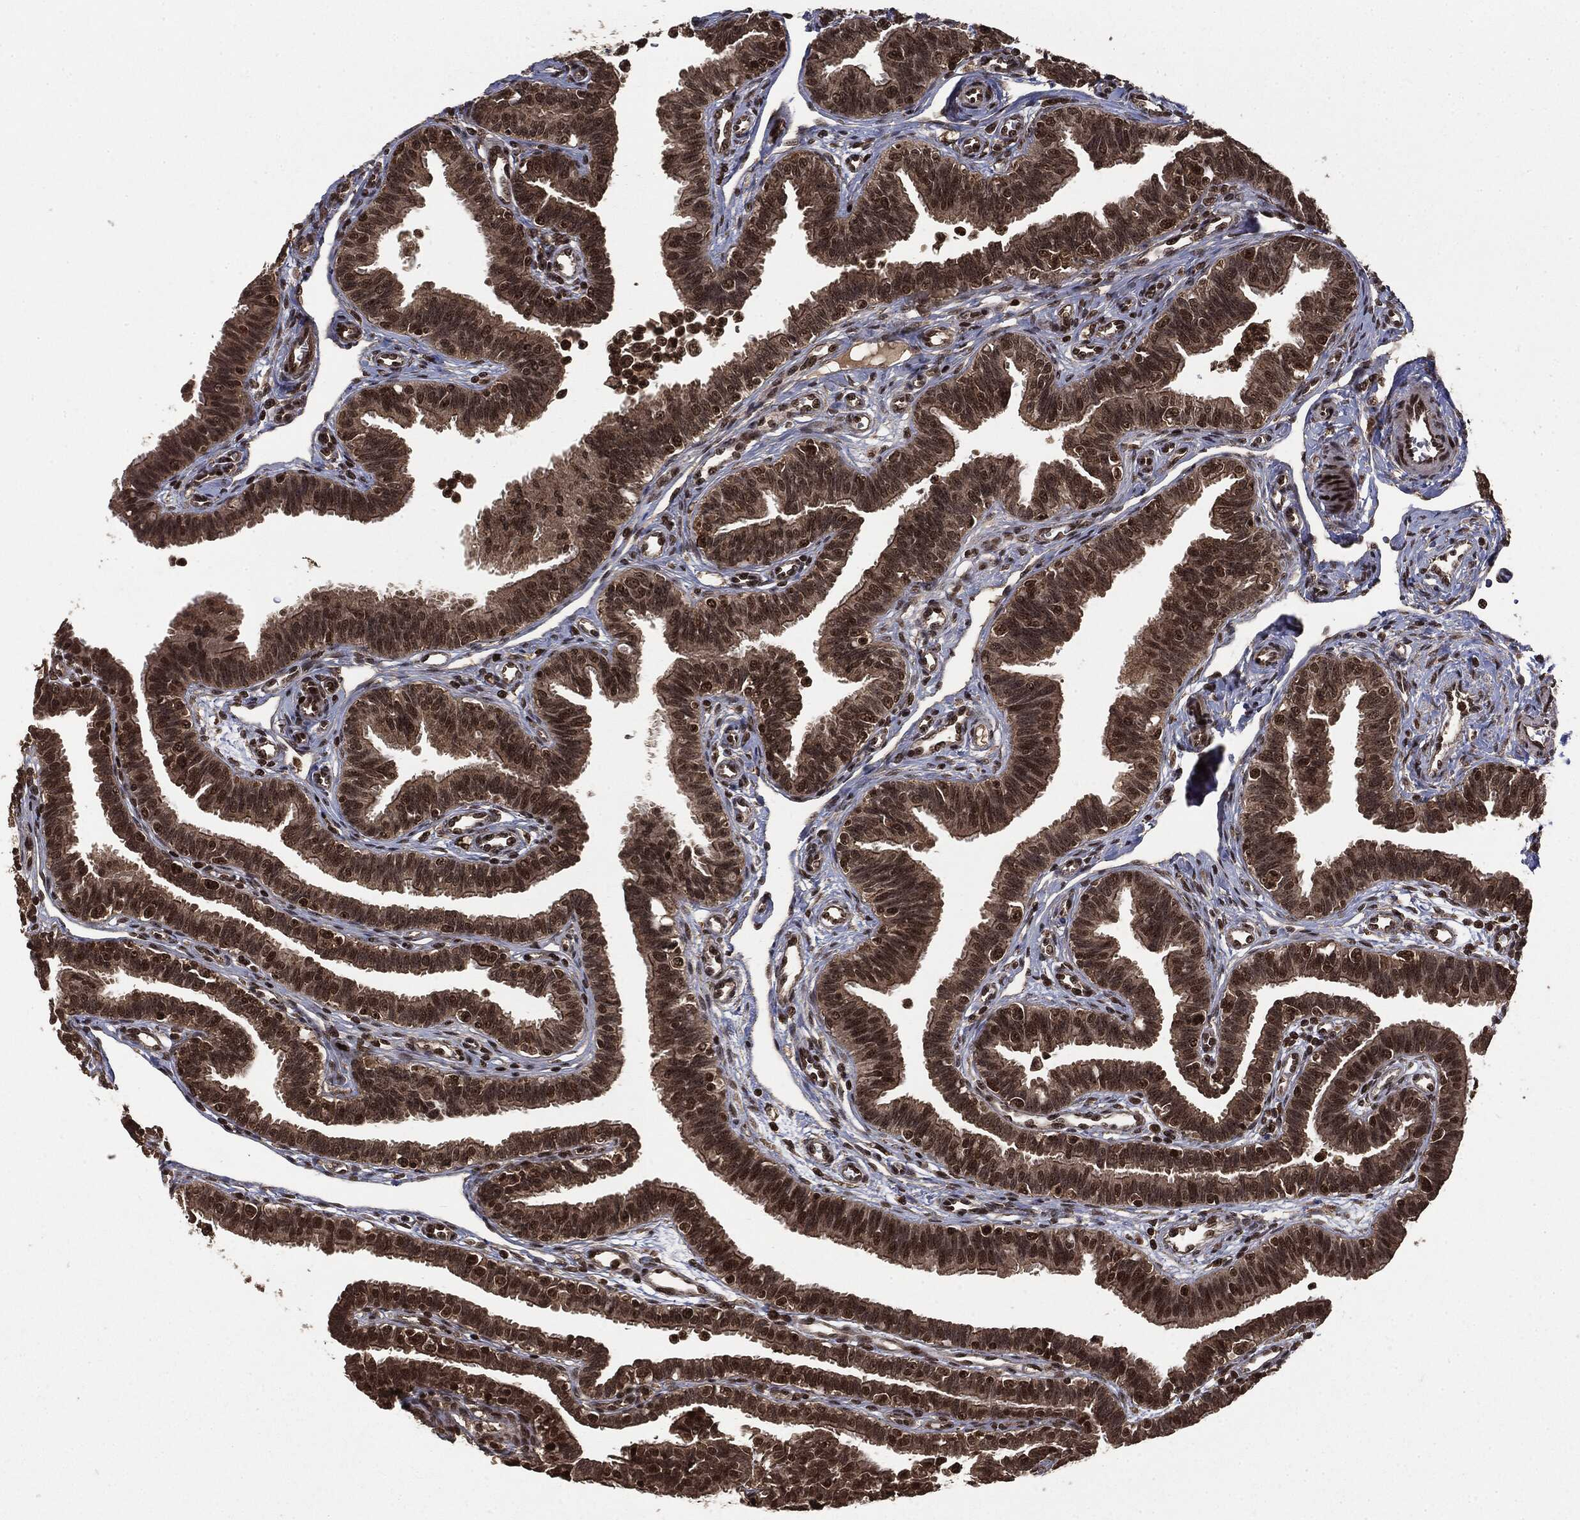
{"staining": {"intensity": "strong", "quantity": ">75%", "location": "cytoplasmic/membranous,nuclear"}, "tissue": "fallopian tube", "cell_type": "Glandular cells", "image_type": "normal", "snomed": [{"axis": "morphology", "description": "Normal tissue, NOS"}, {"axis": "topography", "description": "Fallopian tube"}], "caption": "Protein staining of normal fallopian tube shows strong cytoplasmic/membranous,nuclear staining in about >75% of glandular cells.", "gene": "CTDP1", "patient": {"sex": "female", "age": 36}}